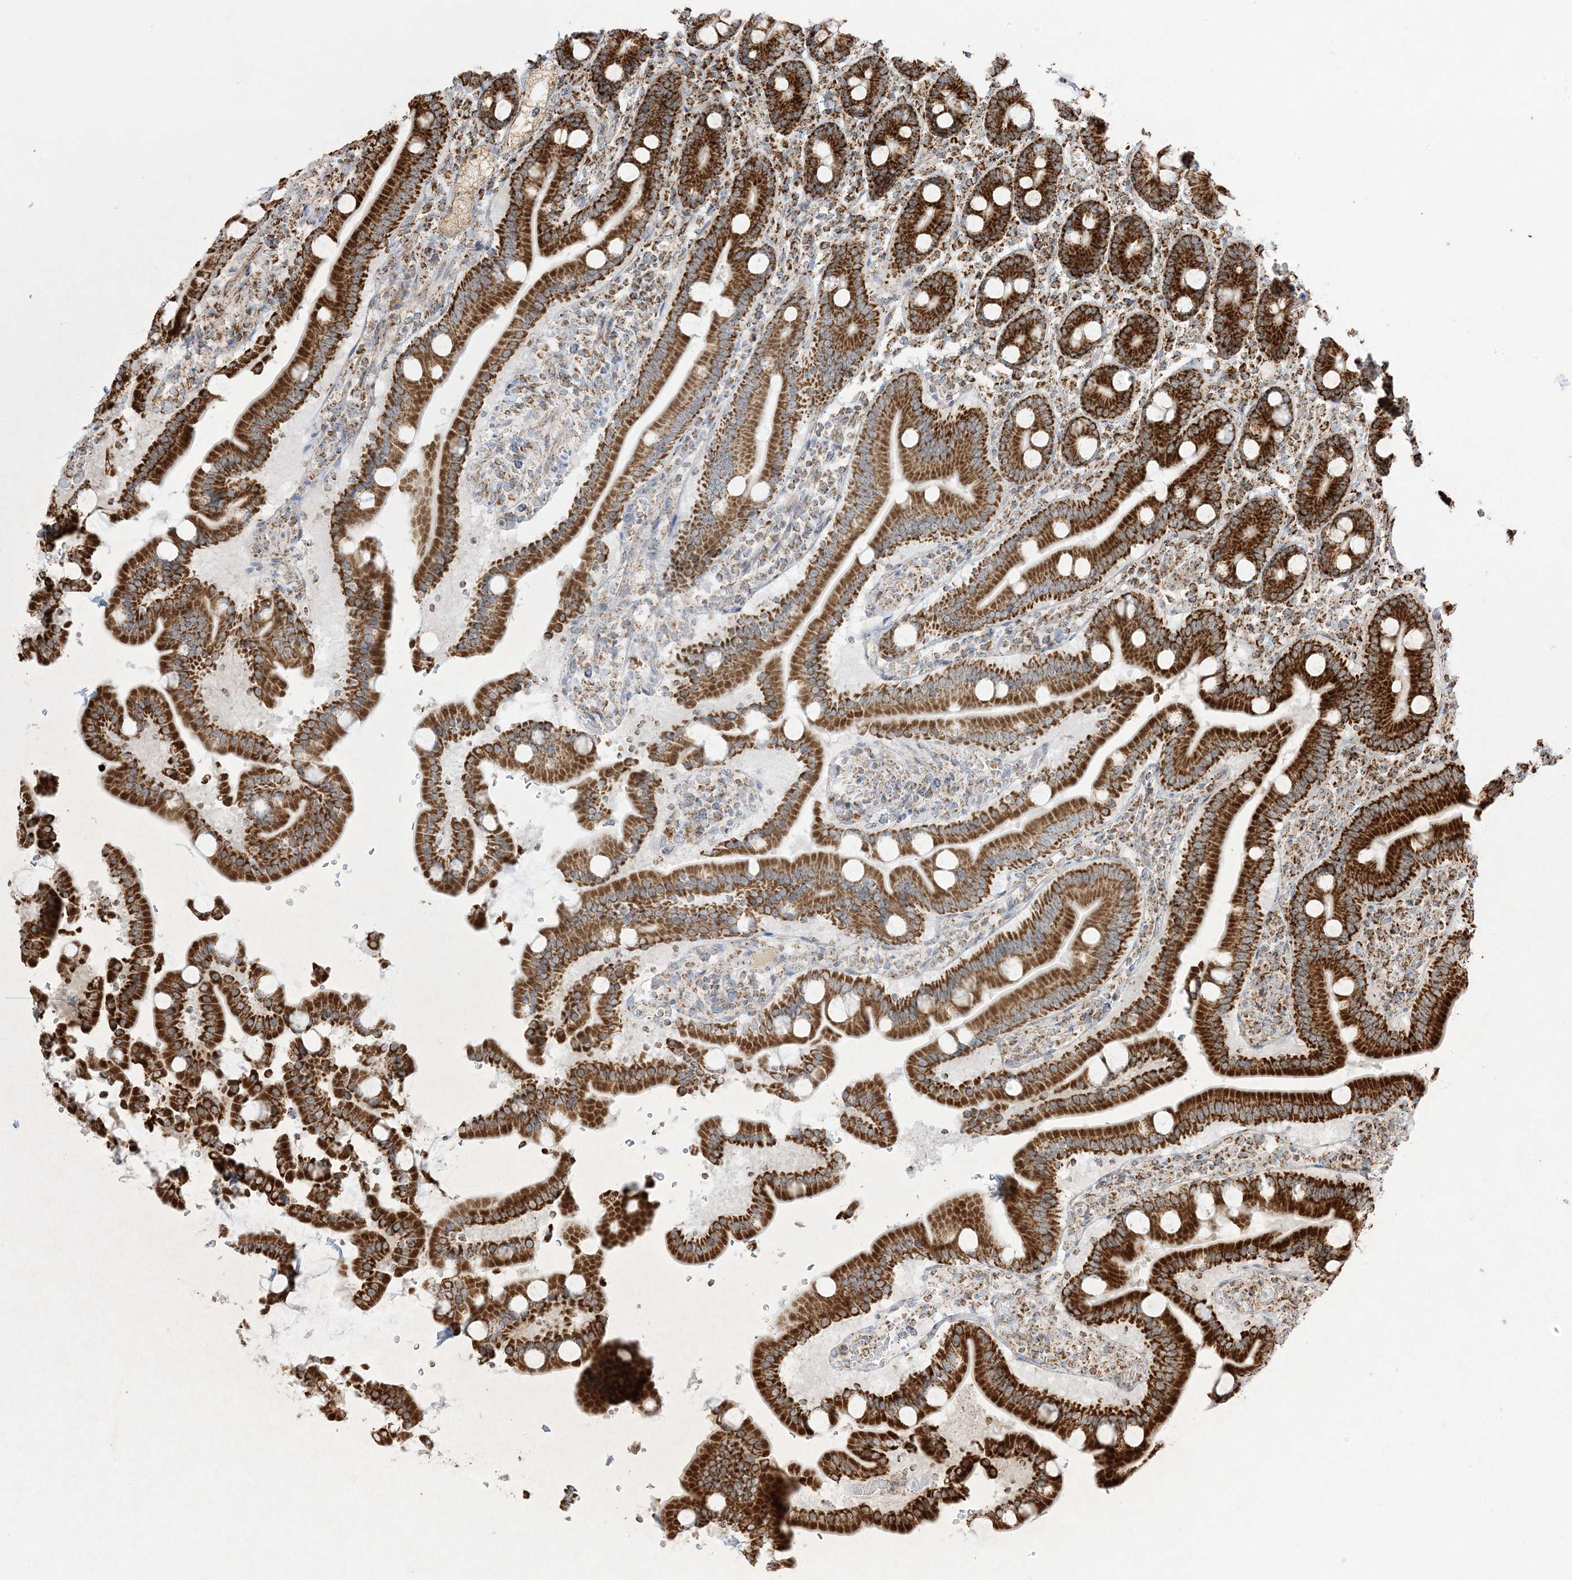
{"staining": {"intensity": "strong", "quantity": ">75%", "location": "cytoplasmic/membranous"}, "tissue": "duodenum", "cell_type": "Glandular cells", "image_type": "normal", "snomed": [{"axis": "morphology", "description": "Normal tissue, NOS"}, {"axis": "topography", "description": "Duodenum"}], "caption": "A high amount of strong cytoplasmic/membranous expression is present in approximately >75% of glandular cells in benign duodenum. (DAB (3,3'-diaminobenzidine) = brown stain, brightfield microscopy at high magnification).", "gene": "MRPS36", "patient": {"sex": "male", "age": 55}}